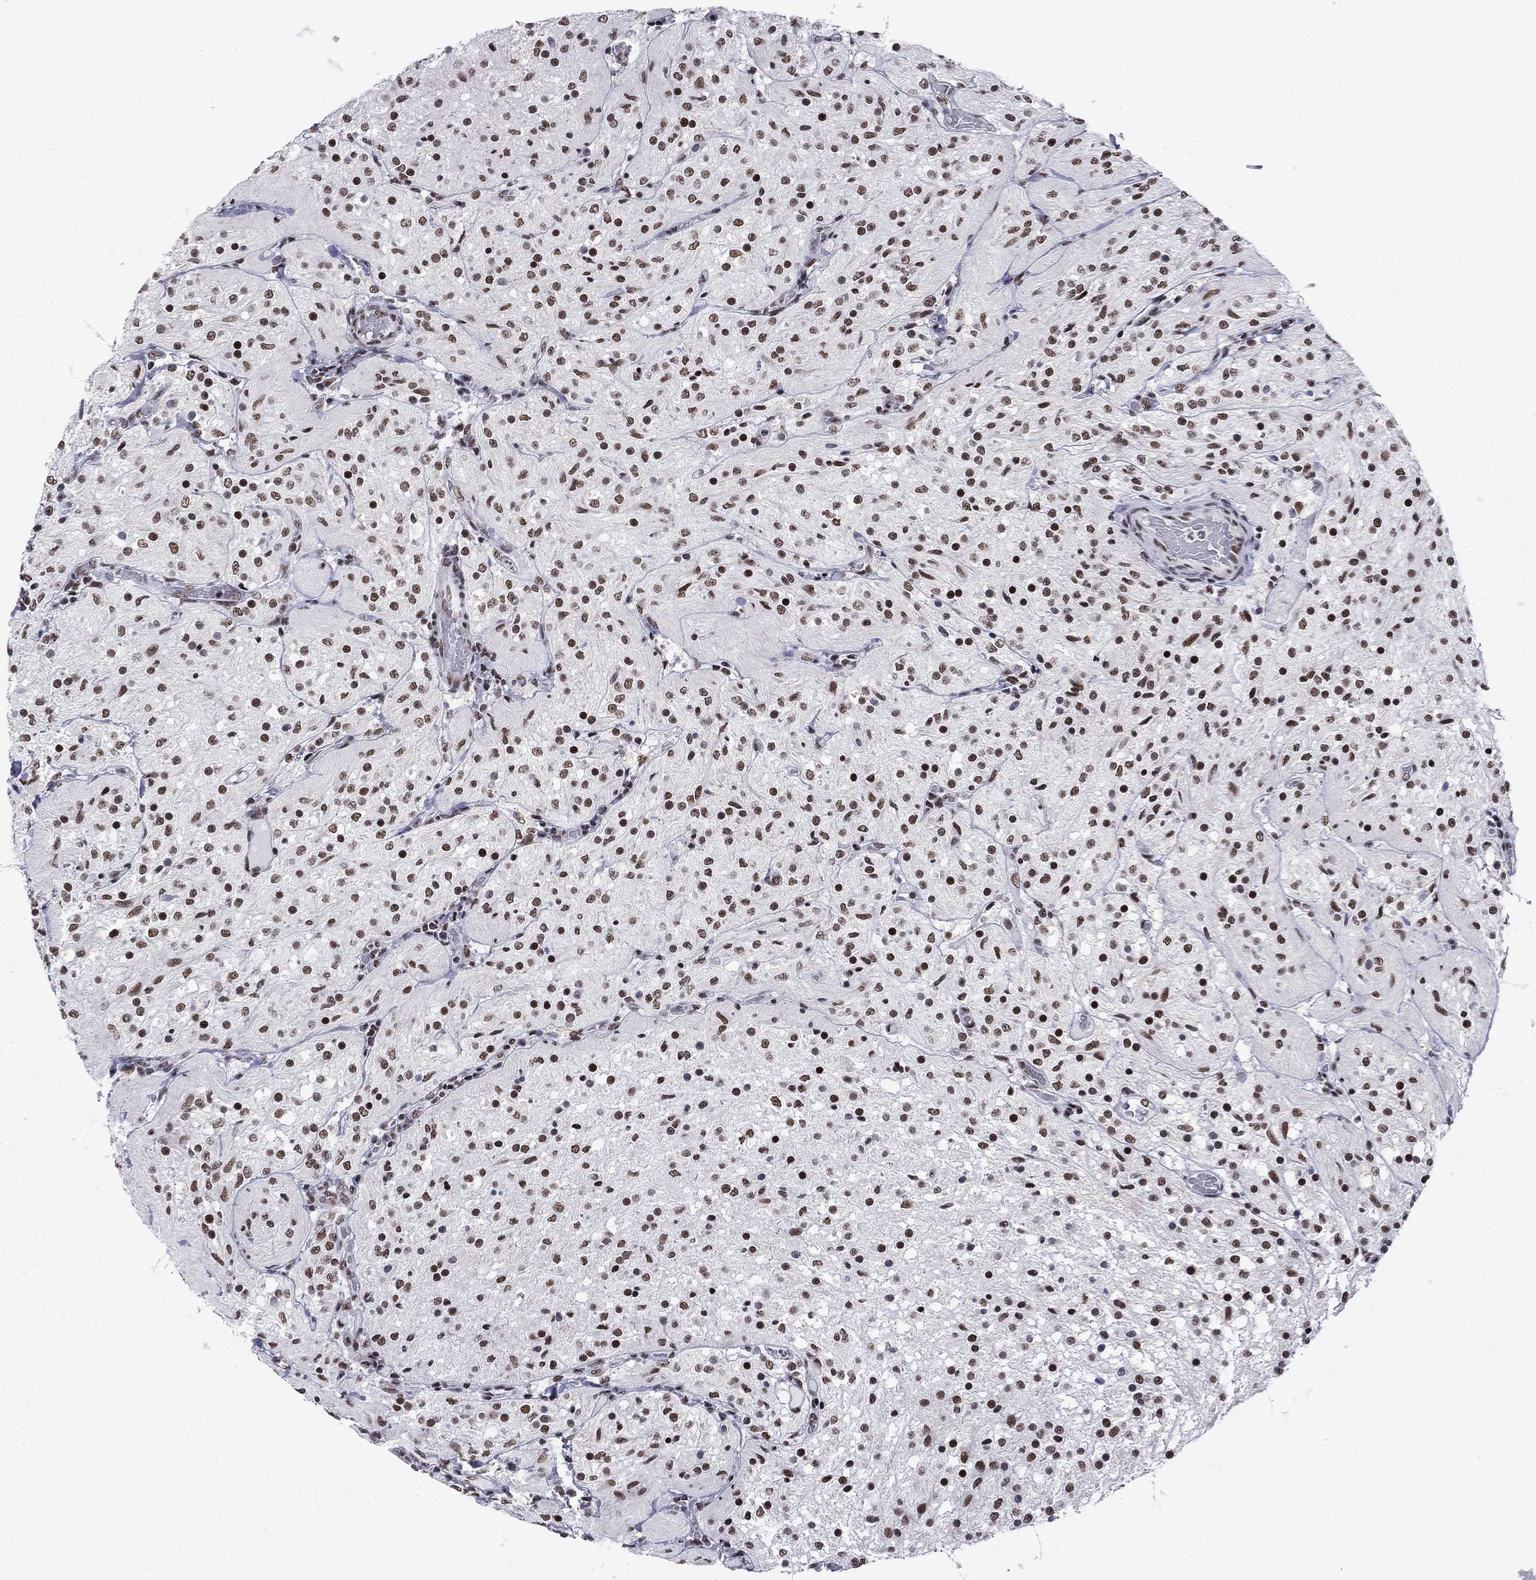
{"staining": {"intensity": "strong", "quantity": ">75%", "location": "nuclear"}, "tissue": "glioma", "cell_type": "Tumor cells", "image_type": "cancer", "snomed": [{"axis": "morphology", "description": "Glioma, malignant, Low grade"}, {"axis": "topography", "description": "Brain"}], "caption": "Glioma was stained to show a protein in brown. There is high levels of strong nuclear positivity in about >75% of tumor cells. (Brightfield microscopy of DAB IHC at high magnification).", "gene": "ETV5", "patient": {"sex": "male", "age": 3}}